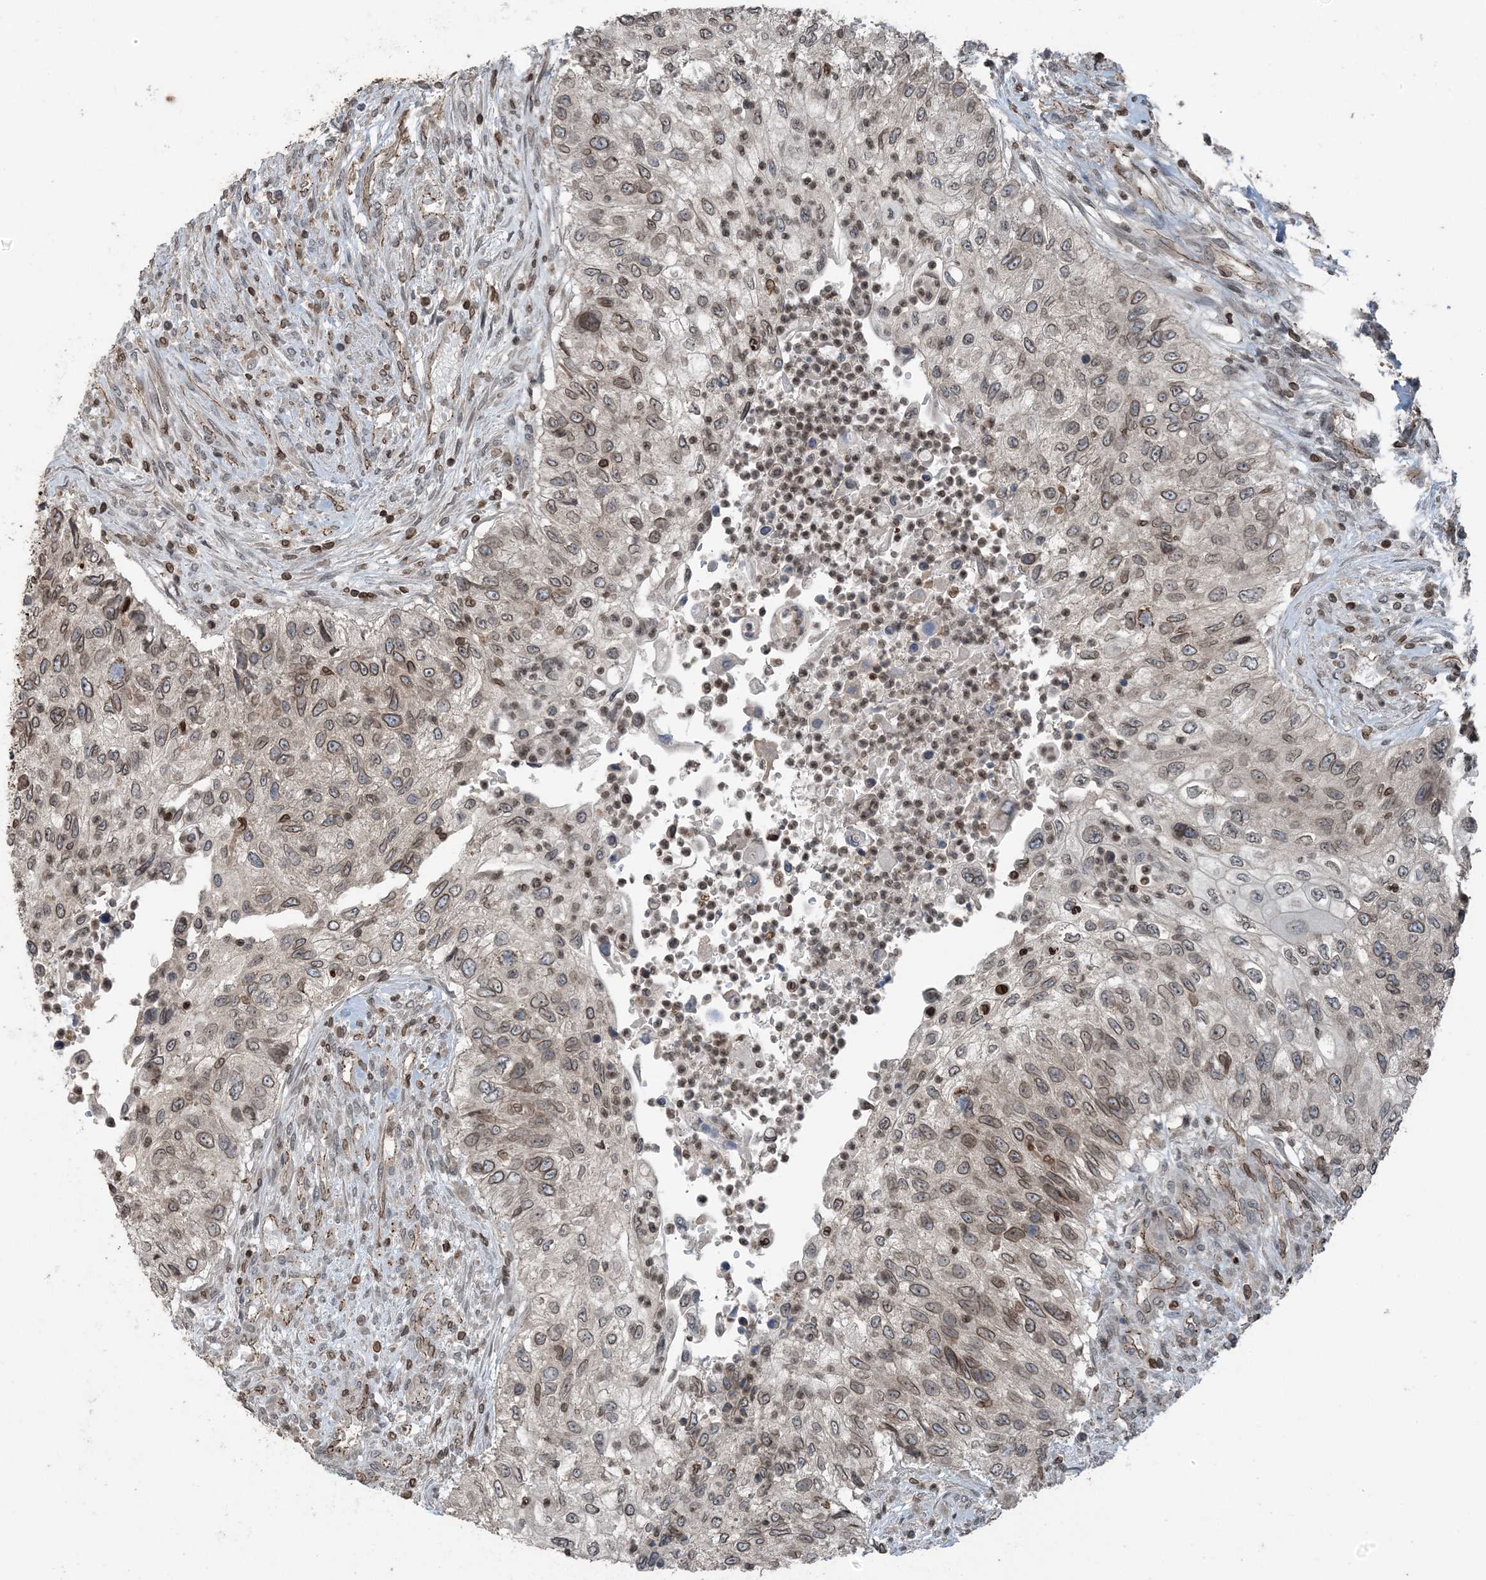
{"staining": {"intensity": "weak", "quantity": ">75%", "location": "cytoplasmic/membranous,nuclear"}, "tissue": "urothelial cancer", "cell_type": "Tumor cells", "image_type": "cancer", "snomed": [{"axis": "morphology", "description": "Urothelial carcinoma, High grade"}, {"axis": "topography", "description": "Urinary bladder"}], "caption": "This is an image of immunohistochemistry (IHC) staining of urothelial cancer, which shows weak positivity in the cytoplasmic/membranous and nuclear of tumor cells.", "gene": "ZFAND2B", "patient": {"sex": "female", "age": 60}}